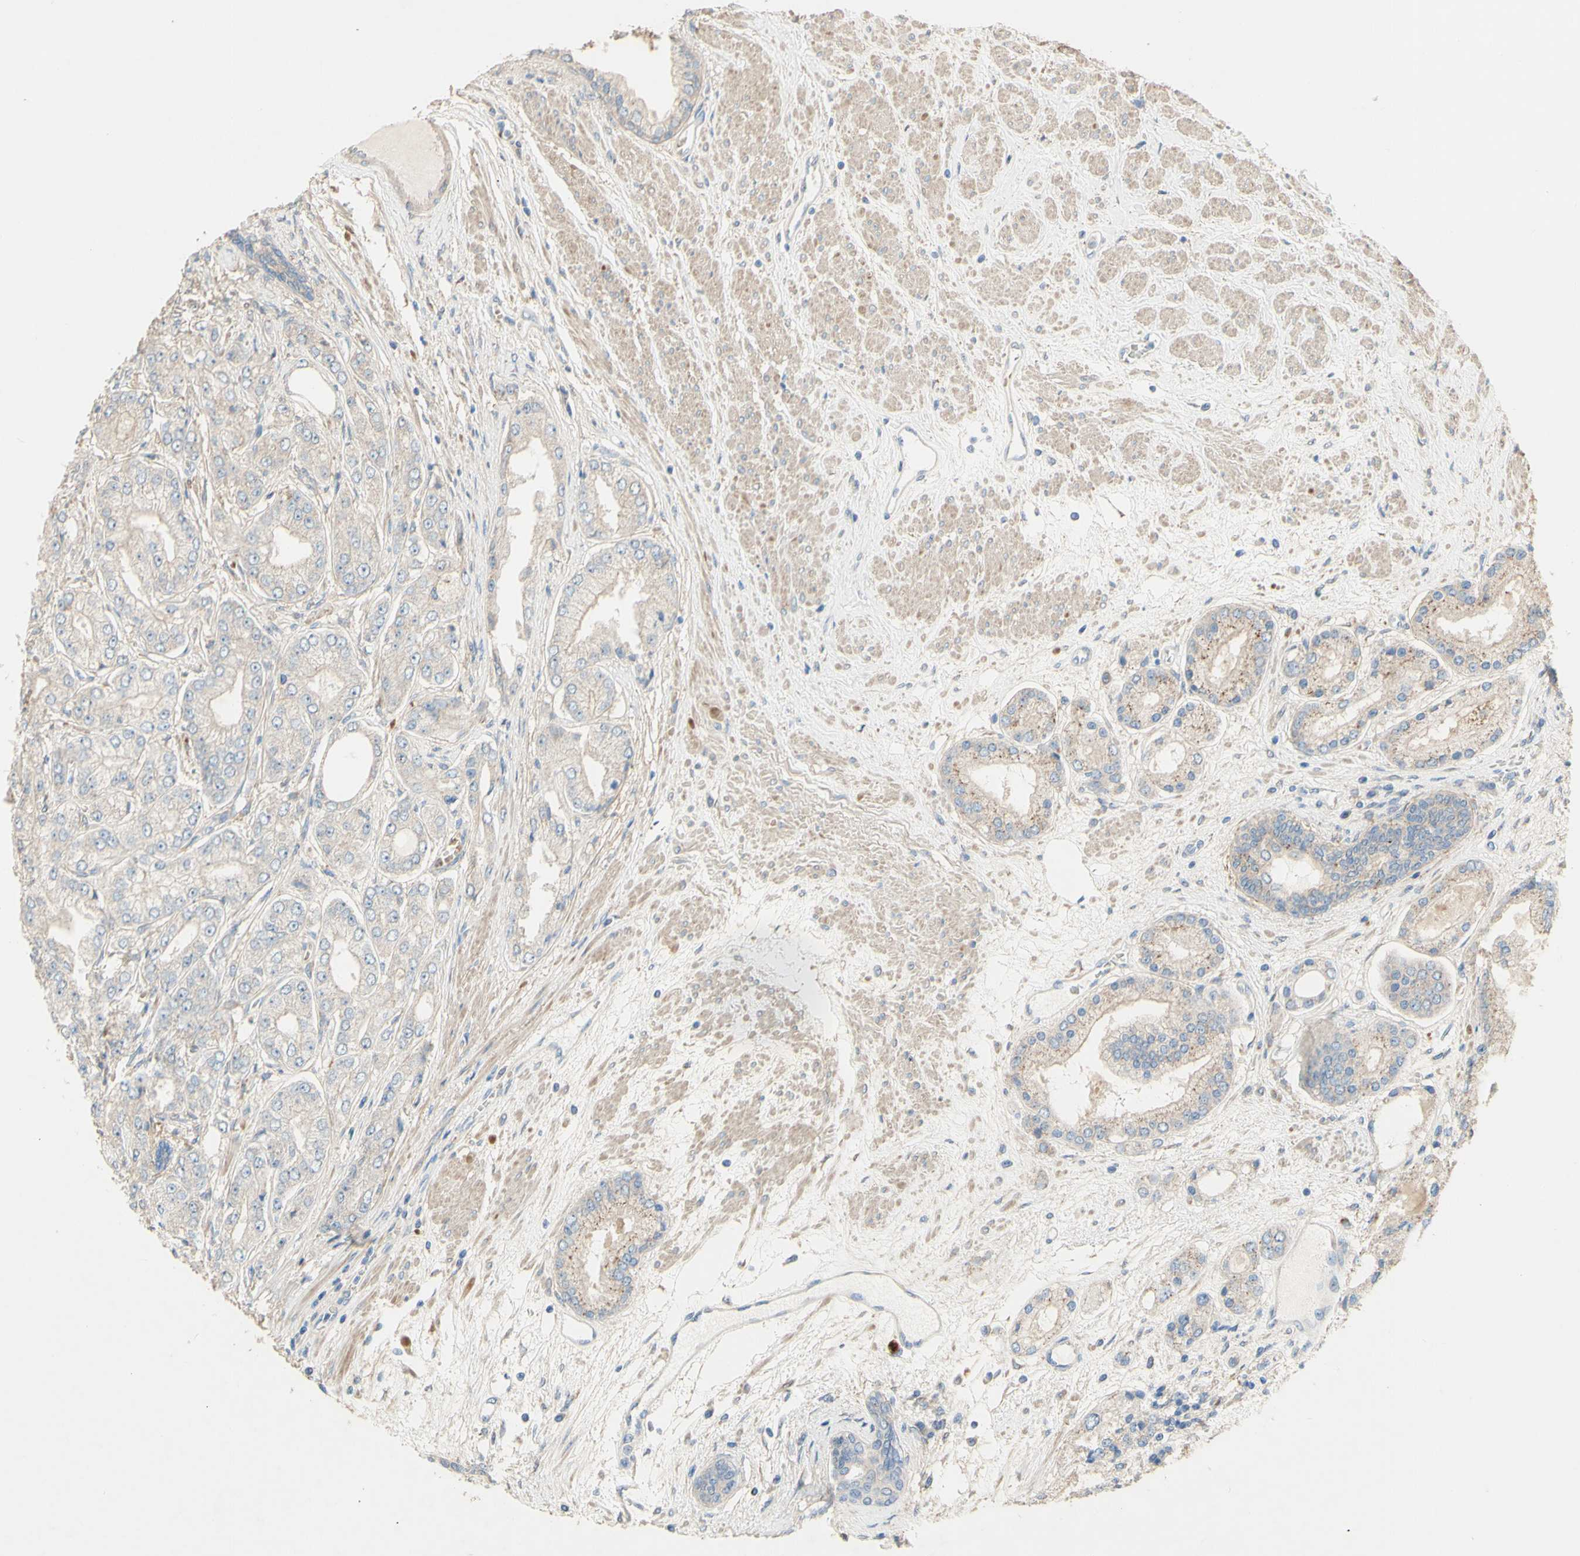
{"staining": {"intensity": "weak", "quantity": "<25%", "location": "cytoplasmic/membranous"}, "tissue": "prostate cancer", "cell_type": "Tumor cells", "image_type": "cancer", "snomed": [{"axis": "morphology", "description": "Adenocarcinoma, High grade"}, {"axis": "topography", "description": "Prostate"}], "caption": "High magnification brightfield microscopy of prostate cancer (adenocarcinoma (high-grade)) stained with DAB (3,3'-diaminobenzidine) (brown) and counterstained with hematoxylin (blue): tumor cells show no significant staining.", "gene": "DKK3", "patient": {"sex": "male", "age": 59}}